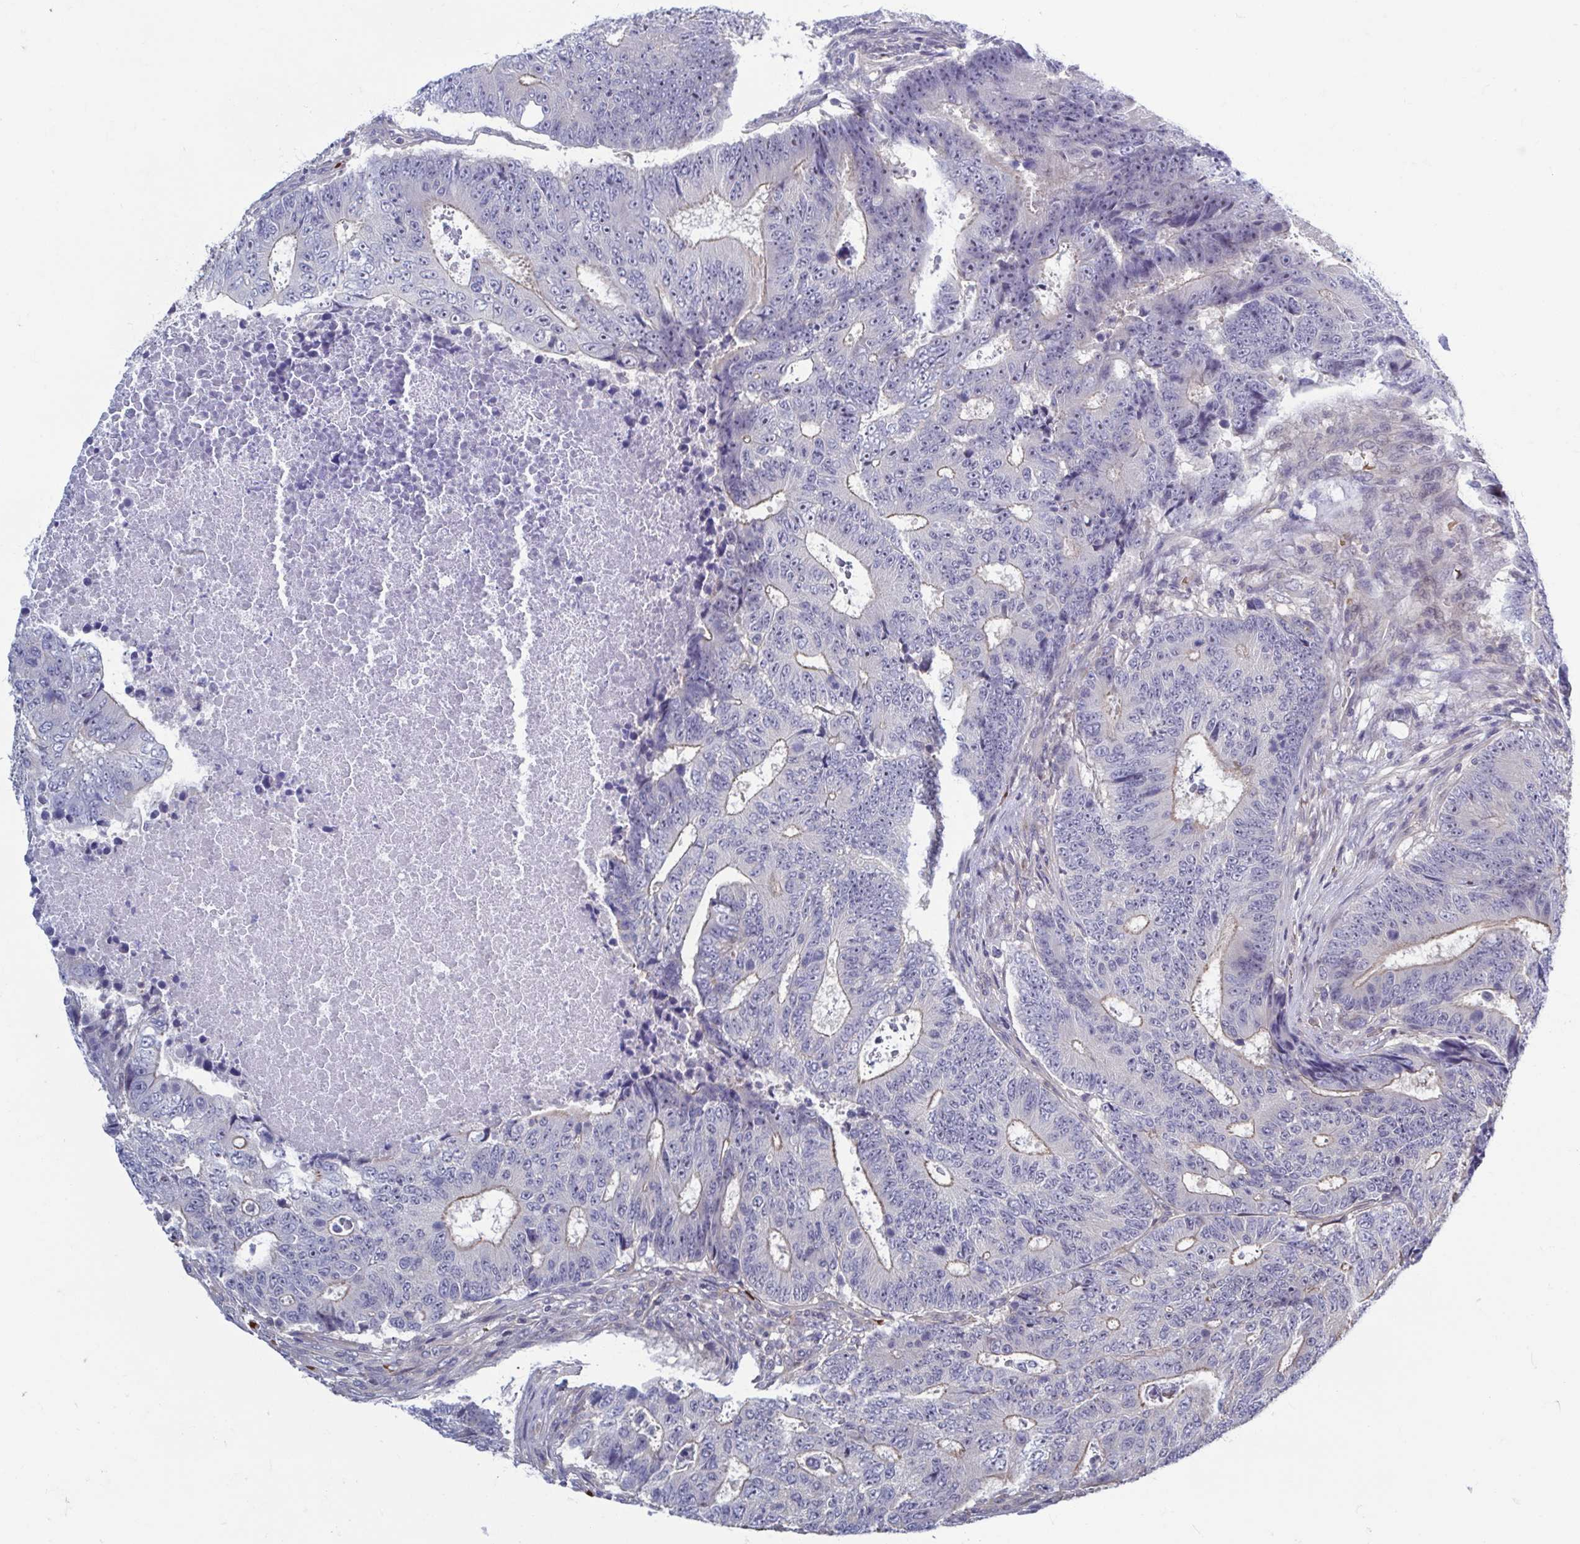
{"staining": {"intensity": "negative", "quantity": "none", "location": "none"}, "tissue": "colorectal cancer", "cell_type": "Tumor cells", "image_type": "cancer", "snomed": [{"axis": "morphology", "description": "Adenocarcinoma, NOS"}, {"axis": "topography", "description": "Colon"}], "caption": "A photomicrograph of colorectal cancer stained for a protein reveals no brown staining in tumor cells. The staining is performed using DAB brown chromogen with nuclei counter-stained in using hematoxylin.", "gene": "LRRC38", "patient": {"sex": "female", "age": 48}}